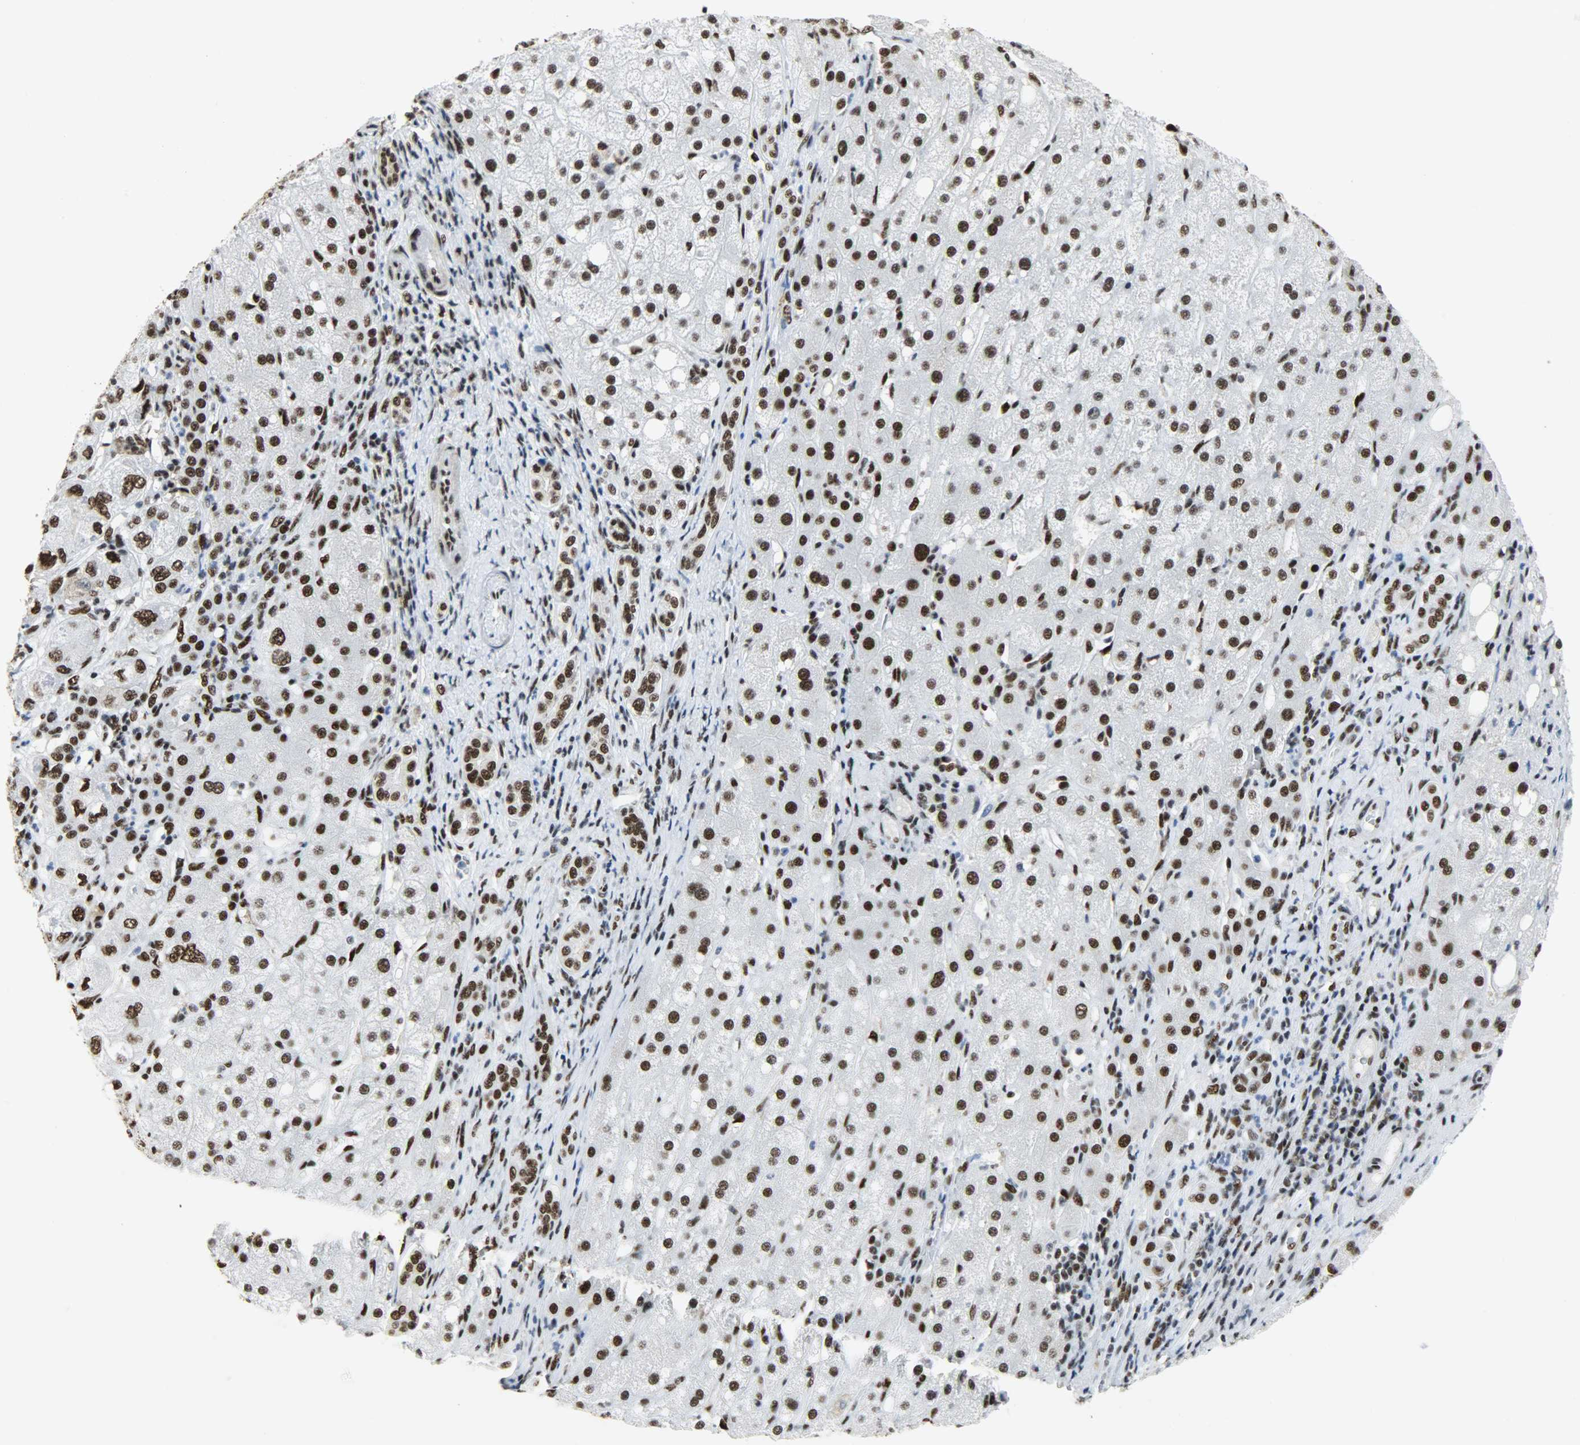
{"staining": {"intensity": "strong", "quantity": ">75%", "location": "nuclear"}, "tissue": "liver cancer", "cell_type": "Tumor cells", "image_type": "cancer", "snomed": [{"axis": "morphology", "description": "Carcinoma, Hepatocellular, NOS"}, {"axis": "topography", "description": "Liver"}], "caption": "Human liver cancer stained with a brown dye exhibits strong nuclear positive staining in about >75% of tumor cells.", "gene": "SSB", "patient": {"sex": "male", "age": 80}}